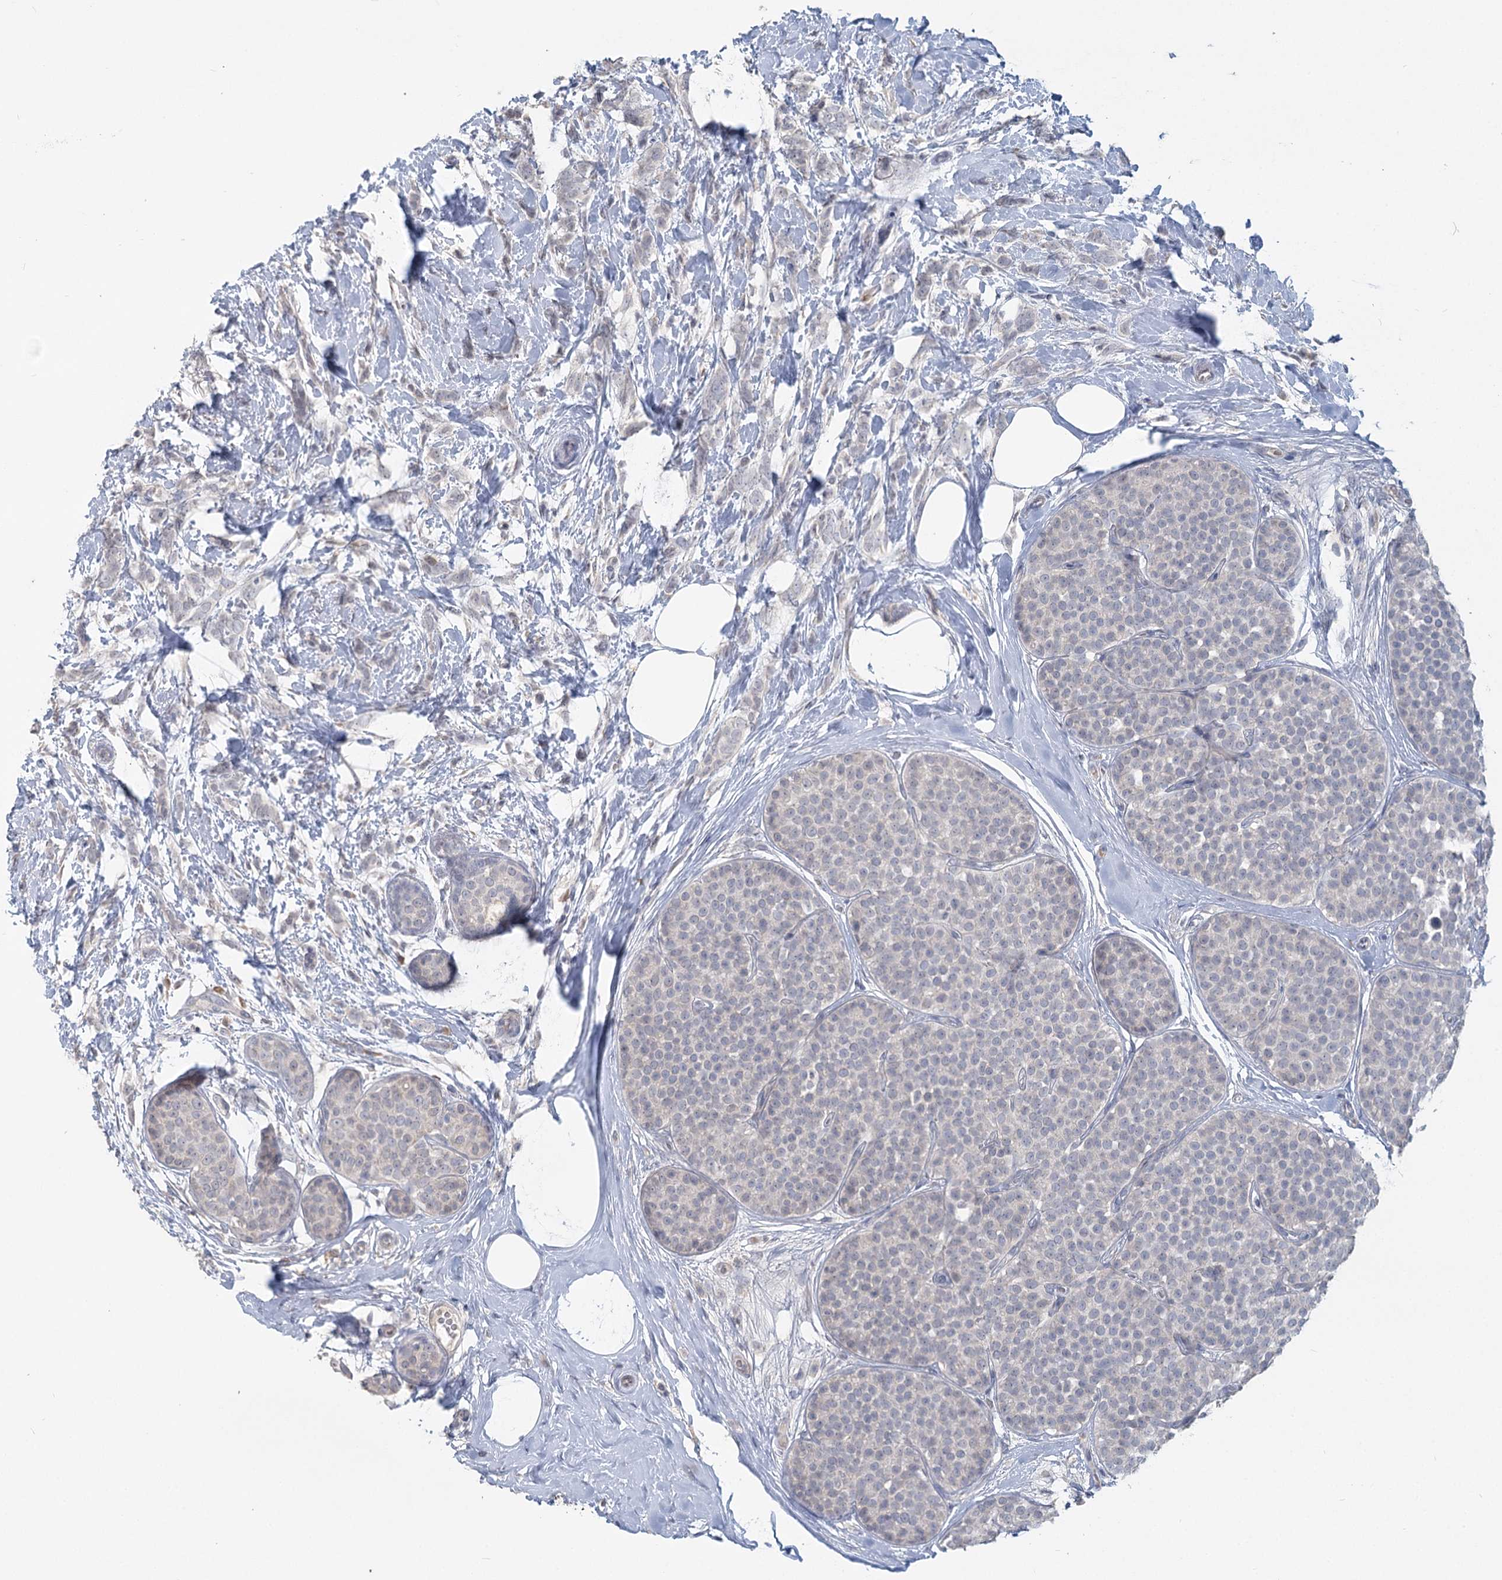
{"staining": {"intensity": "negative", "quantity": "none", "location": "none"}, "tissue": "breast cancer", "cell_type": "Tumor cells", "image_type": "cancer", "snomed": [{"axis": "morphology", "description": "Lobular carcinoma, in situ"}, {"axis": "morphology", "description": "Lobular carcinoma"}, {"axis": "topography", "description": "Breast"}], "caption": "A histopathology image of breast cancer stained for a protein reveals no brown staining in tumor cells.", "gene": "SLC9A3", "patient": {"sex": "female", "age": 41}}